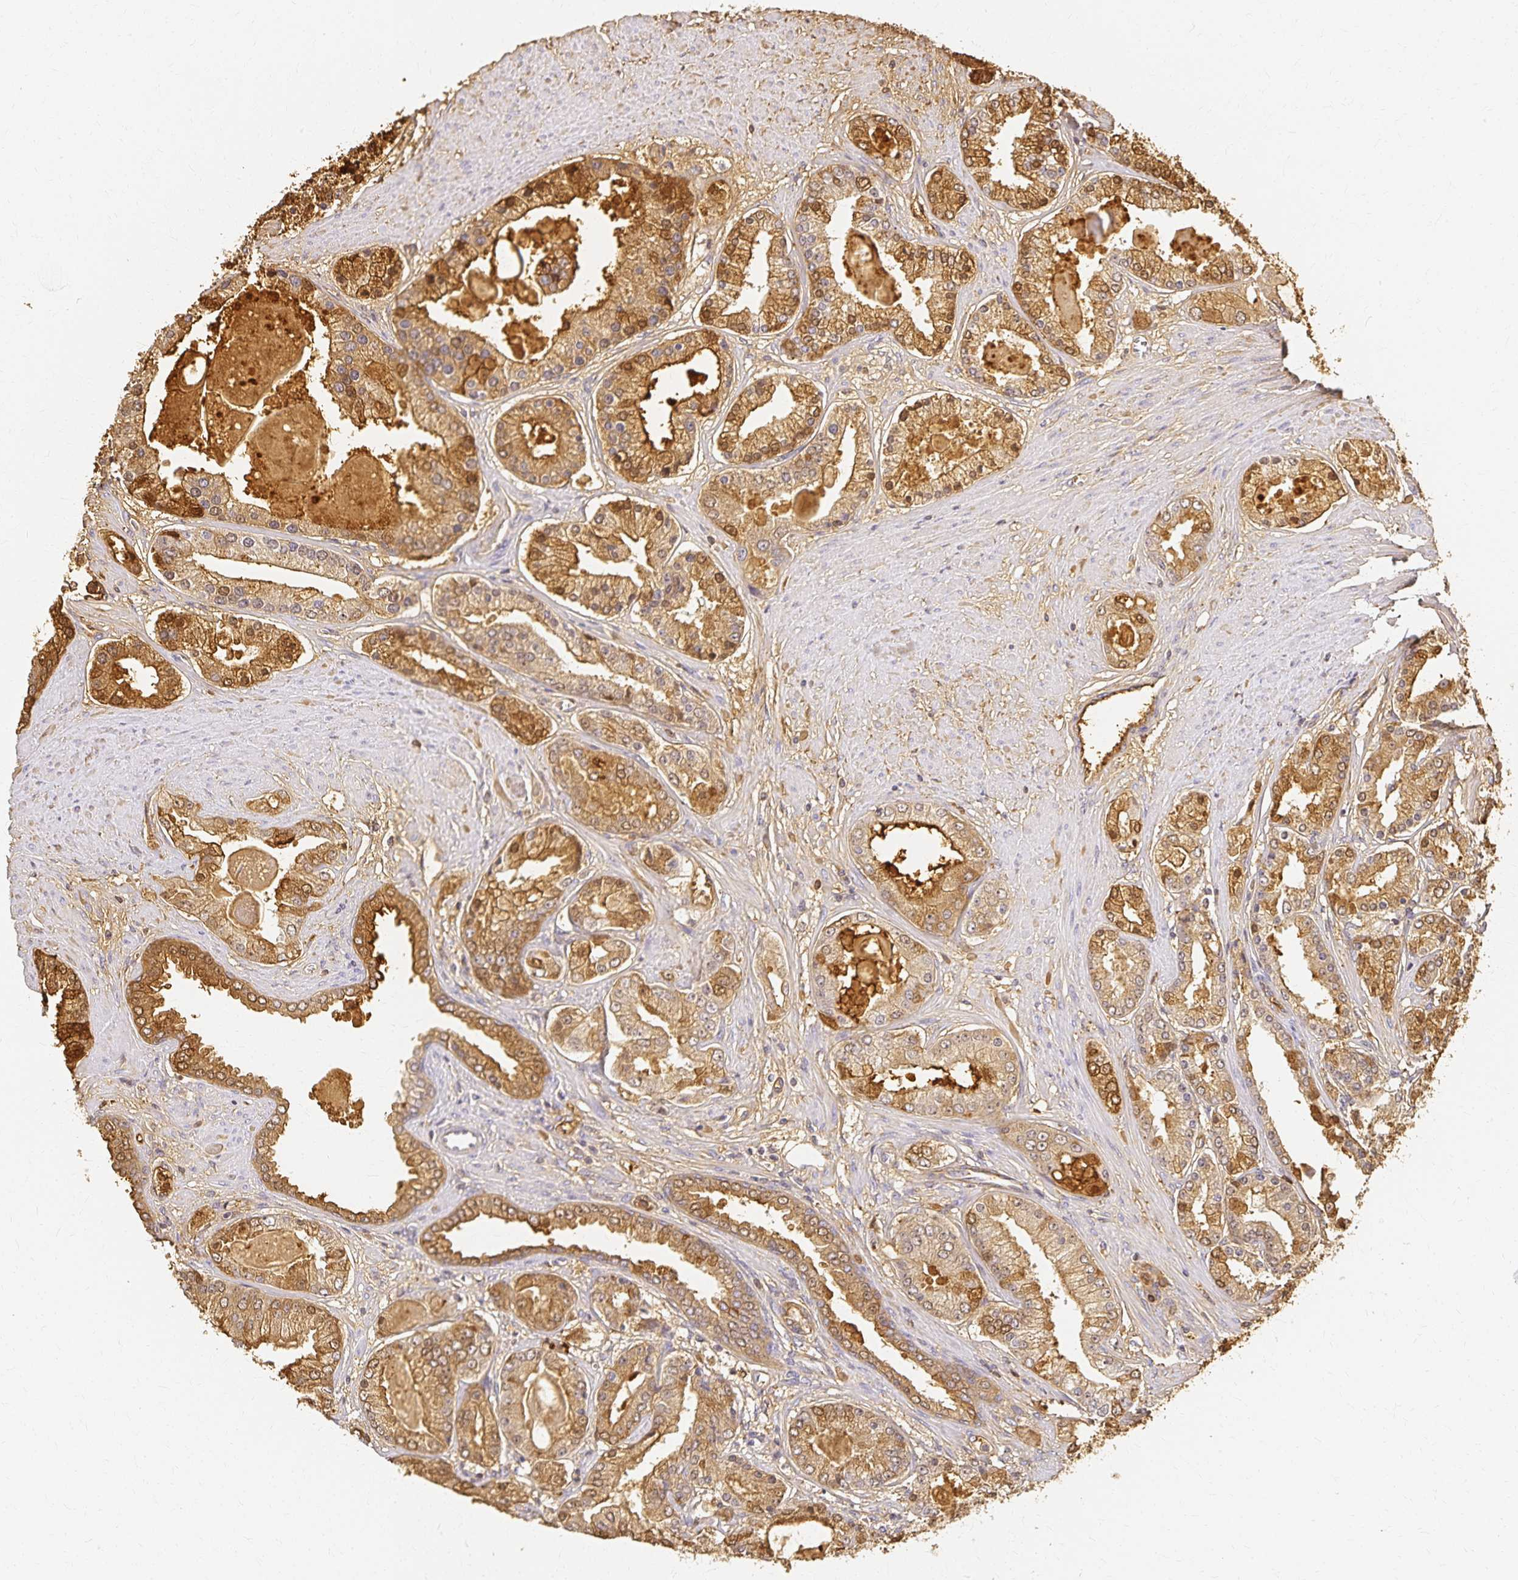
{"staining": {"intensity": "moderate", "quantity": ">75%", "location": "cytoplasmic/membranous"}, "tissue": "prostate cancer", "cell_type": "Tumor cells", "image_type": "cancer", "snomed": [{"axis": "morphology", "description": "Adenocarcinoma, High grade"}, {"axis": "topography", "description": "Prostate"}], "caption": "Immunohistochemistry histopathology image of neoplastic tissue: human prostate cancer (adenocarcinoma (high-grade)) stained using IHC reveals medium levels of moderate protein expression localized specifically in the cytoplasmic/membranous of tumor cells, appearing as a cytoplasmic/membranous brown color.", "gene": "AZGP1", "patient": {"sex": "male", "age": 67}}